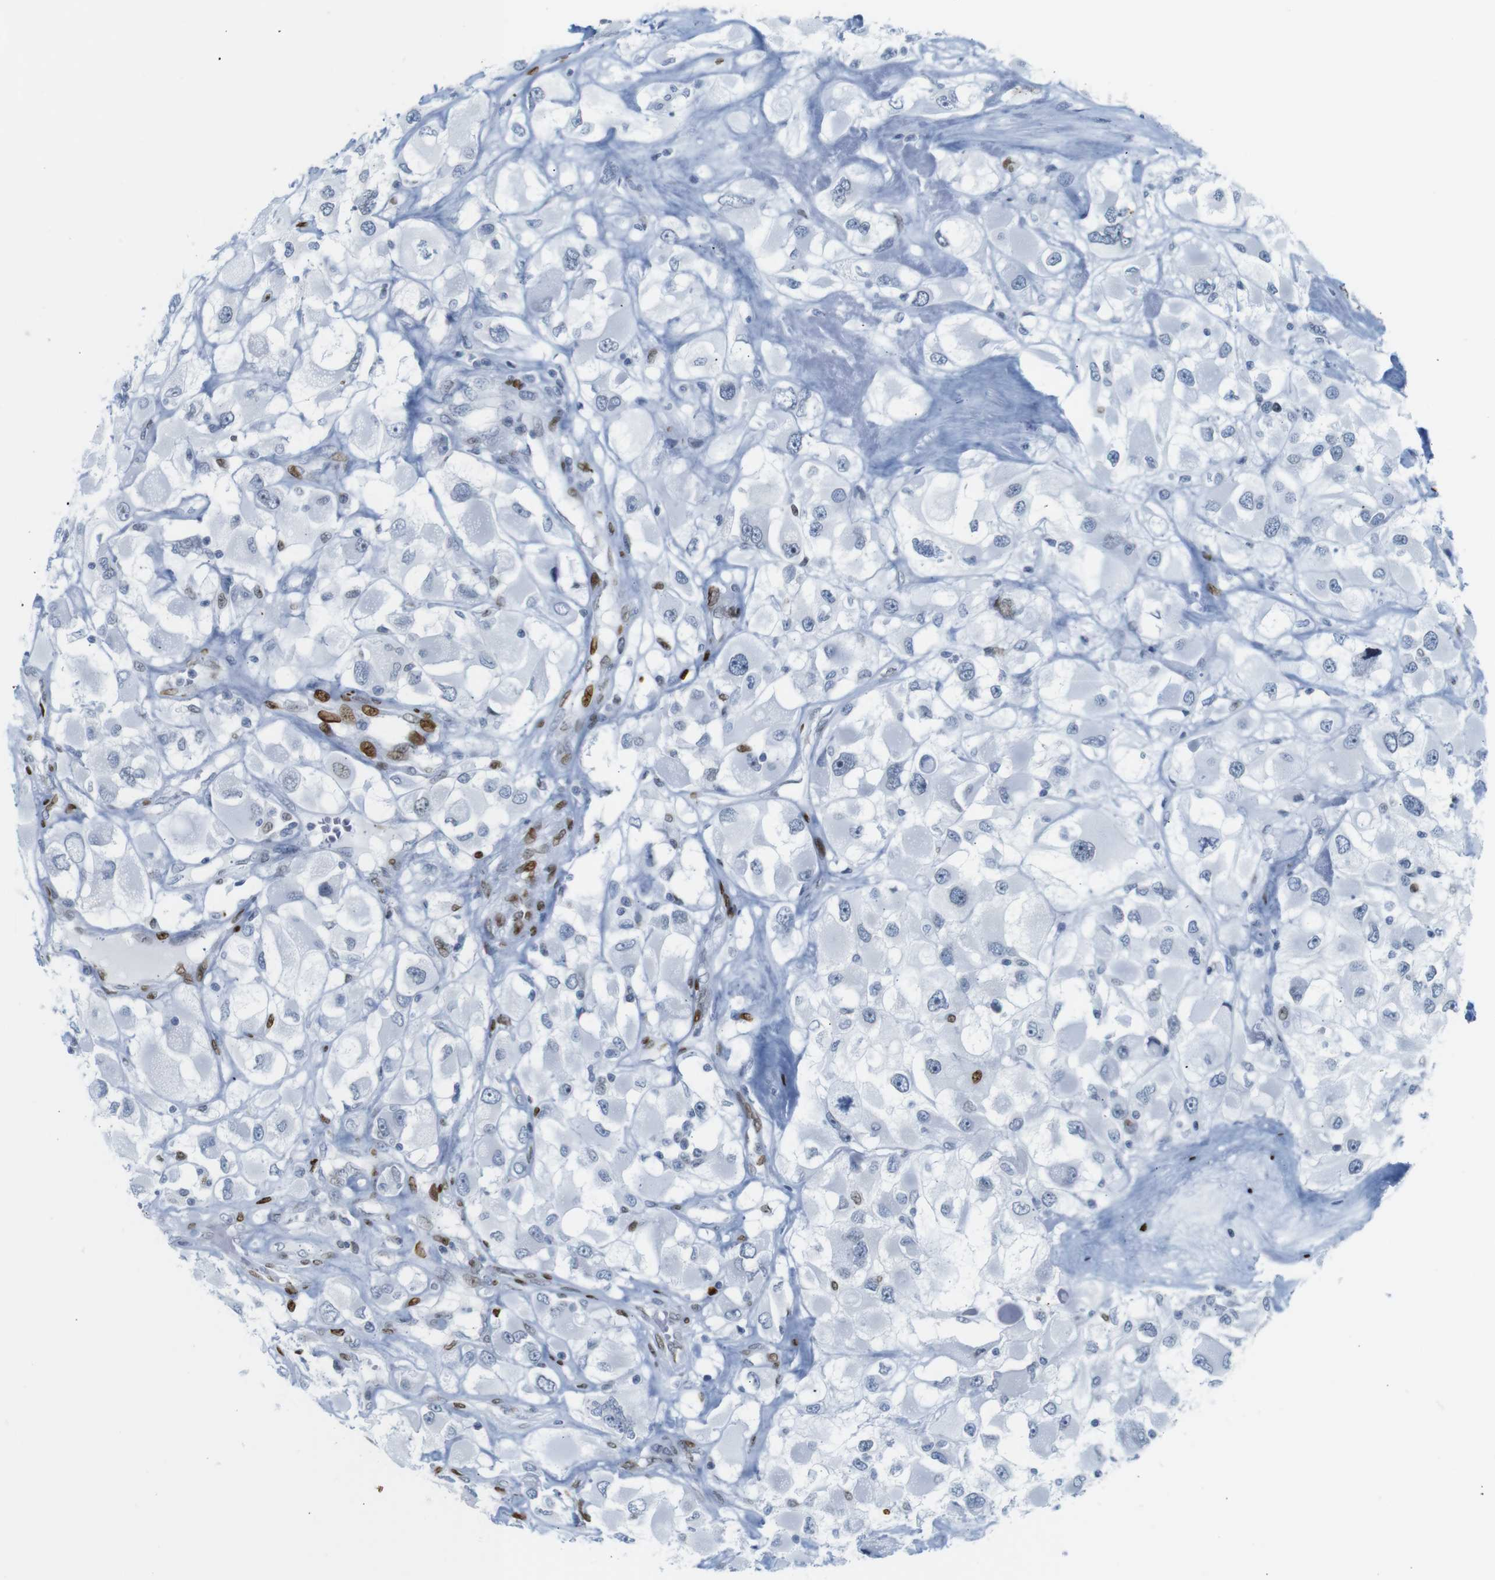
{"staining": {"intensity": "negative", "quantity": "none", "location": "none"}, "tissue": "renal cancer", "cell_type": "Tumor cells", "image_type": "cancer", "snomed": [{"axis": "morphology", "description": "Adenocarcinoma, NOS"}, {"axis": "topography", "description": "Kidney"}], "caption": "High magnification brightfield microscopy of adenocarcinoma (renal) stained with DAB (3,3'-diaminobenzidine) (brown) and counterstained with hematoxylin (blue): tumor cells show no significant staining. (DAB IHC visualized using brightfield microscopy, high magnification).", "gene": "NPIPB15", "patient": {"sex": "female", "age": 52}}